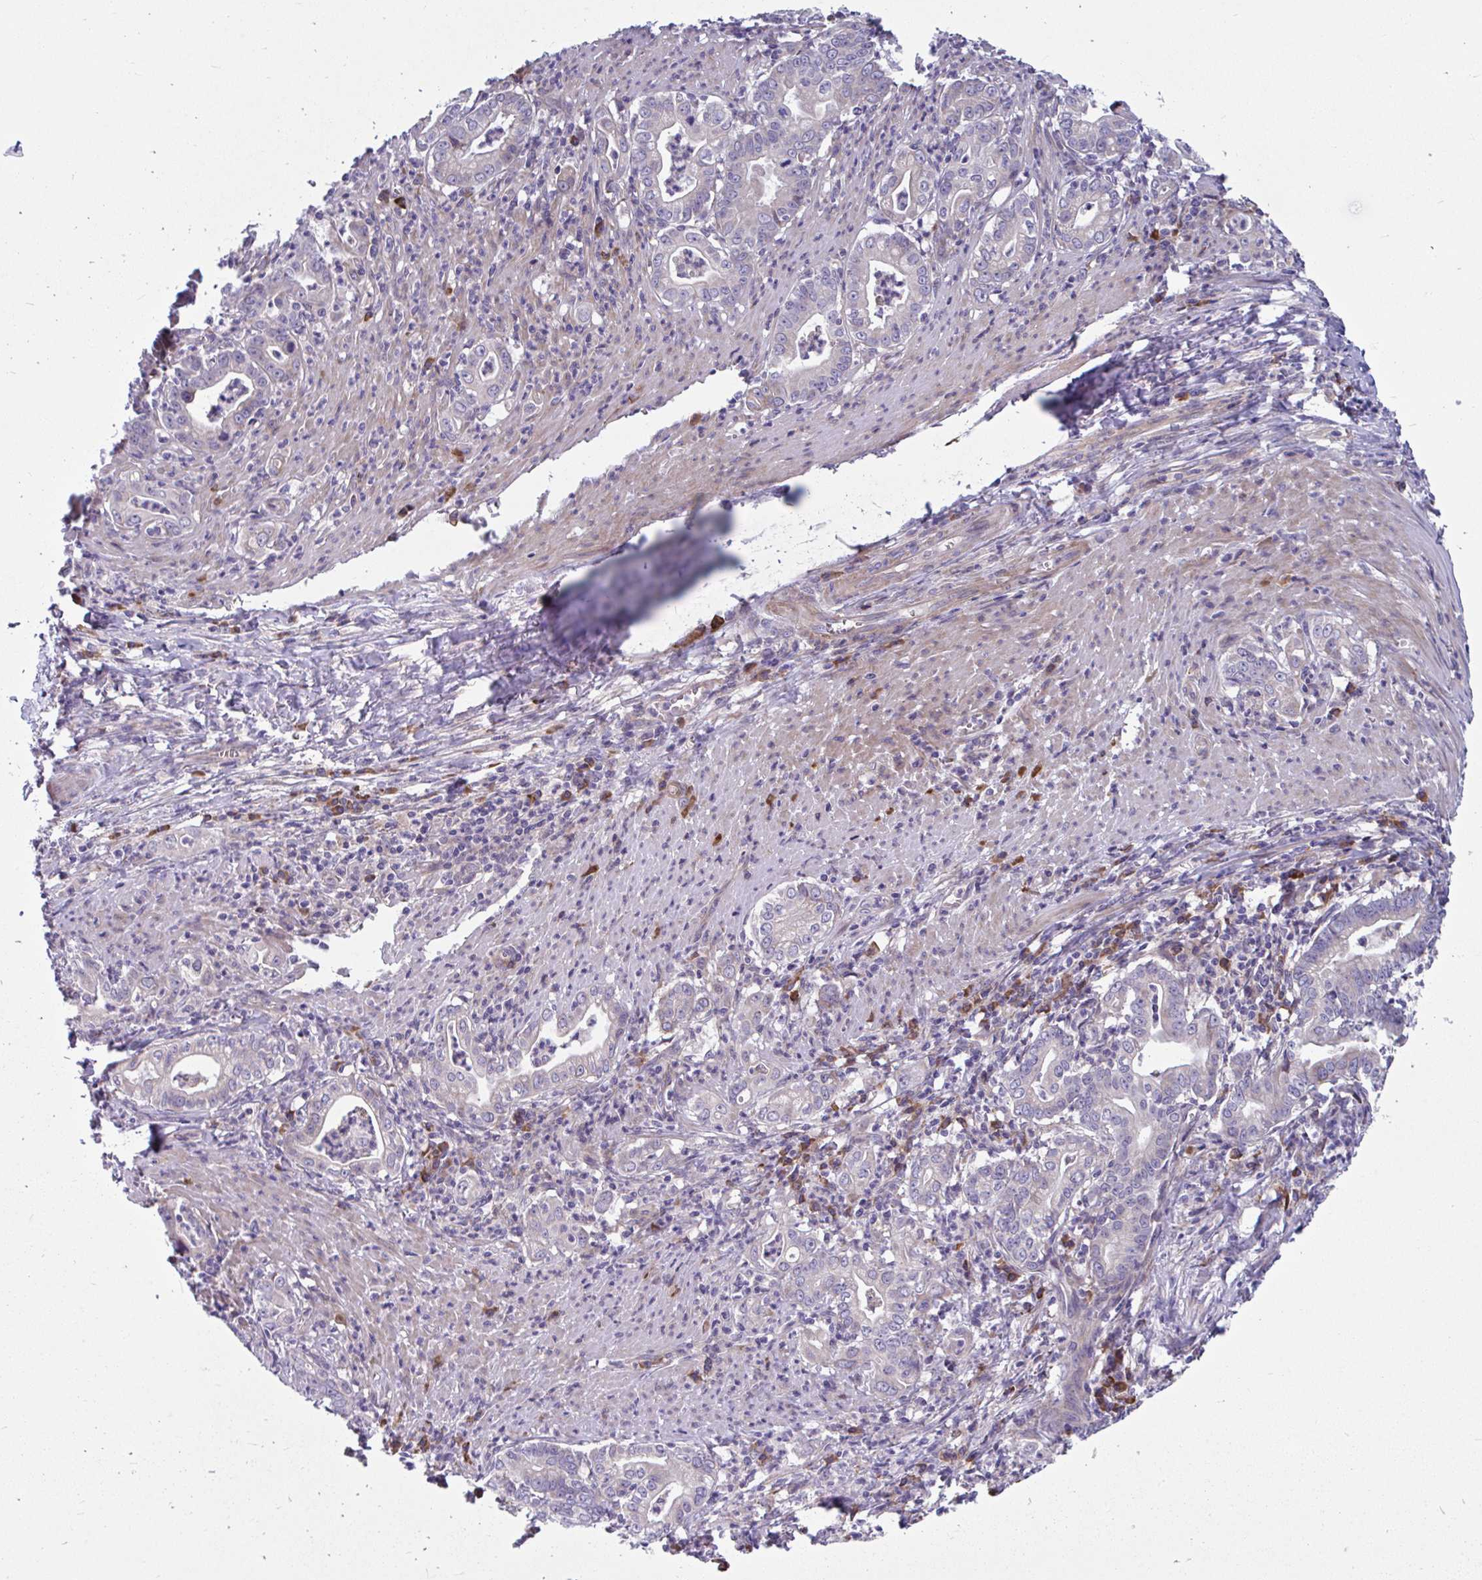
{"staining": {"intensity": "negative", "quantity": "none", "location": "none"}, "tissue": "stomach cancer", "cell_type": "Tumor cells", "image_type": "cancer", "snomed": [{"axis": "morphology", "description": "Adenocarcinoma, NOS"}, {"axis": "topography", "description": "Stomach, upper"}], "caption": "DAB immunohistochemical staining of human stomach adenocarcinoma demonstrates no significant positivity in tumor cells. Brightfield microscopy of IHC stained with DAB (brown) and hematoxylin (blue), captured at high magnification.", "gene": "WBP1", "patient": {"sex": "female", "age": 79}}